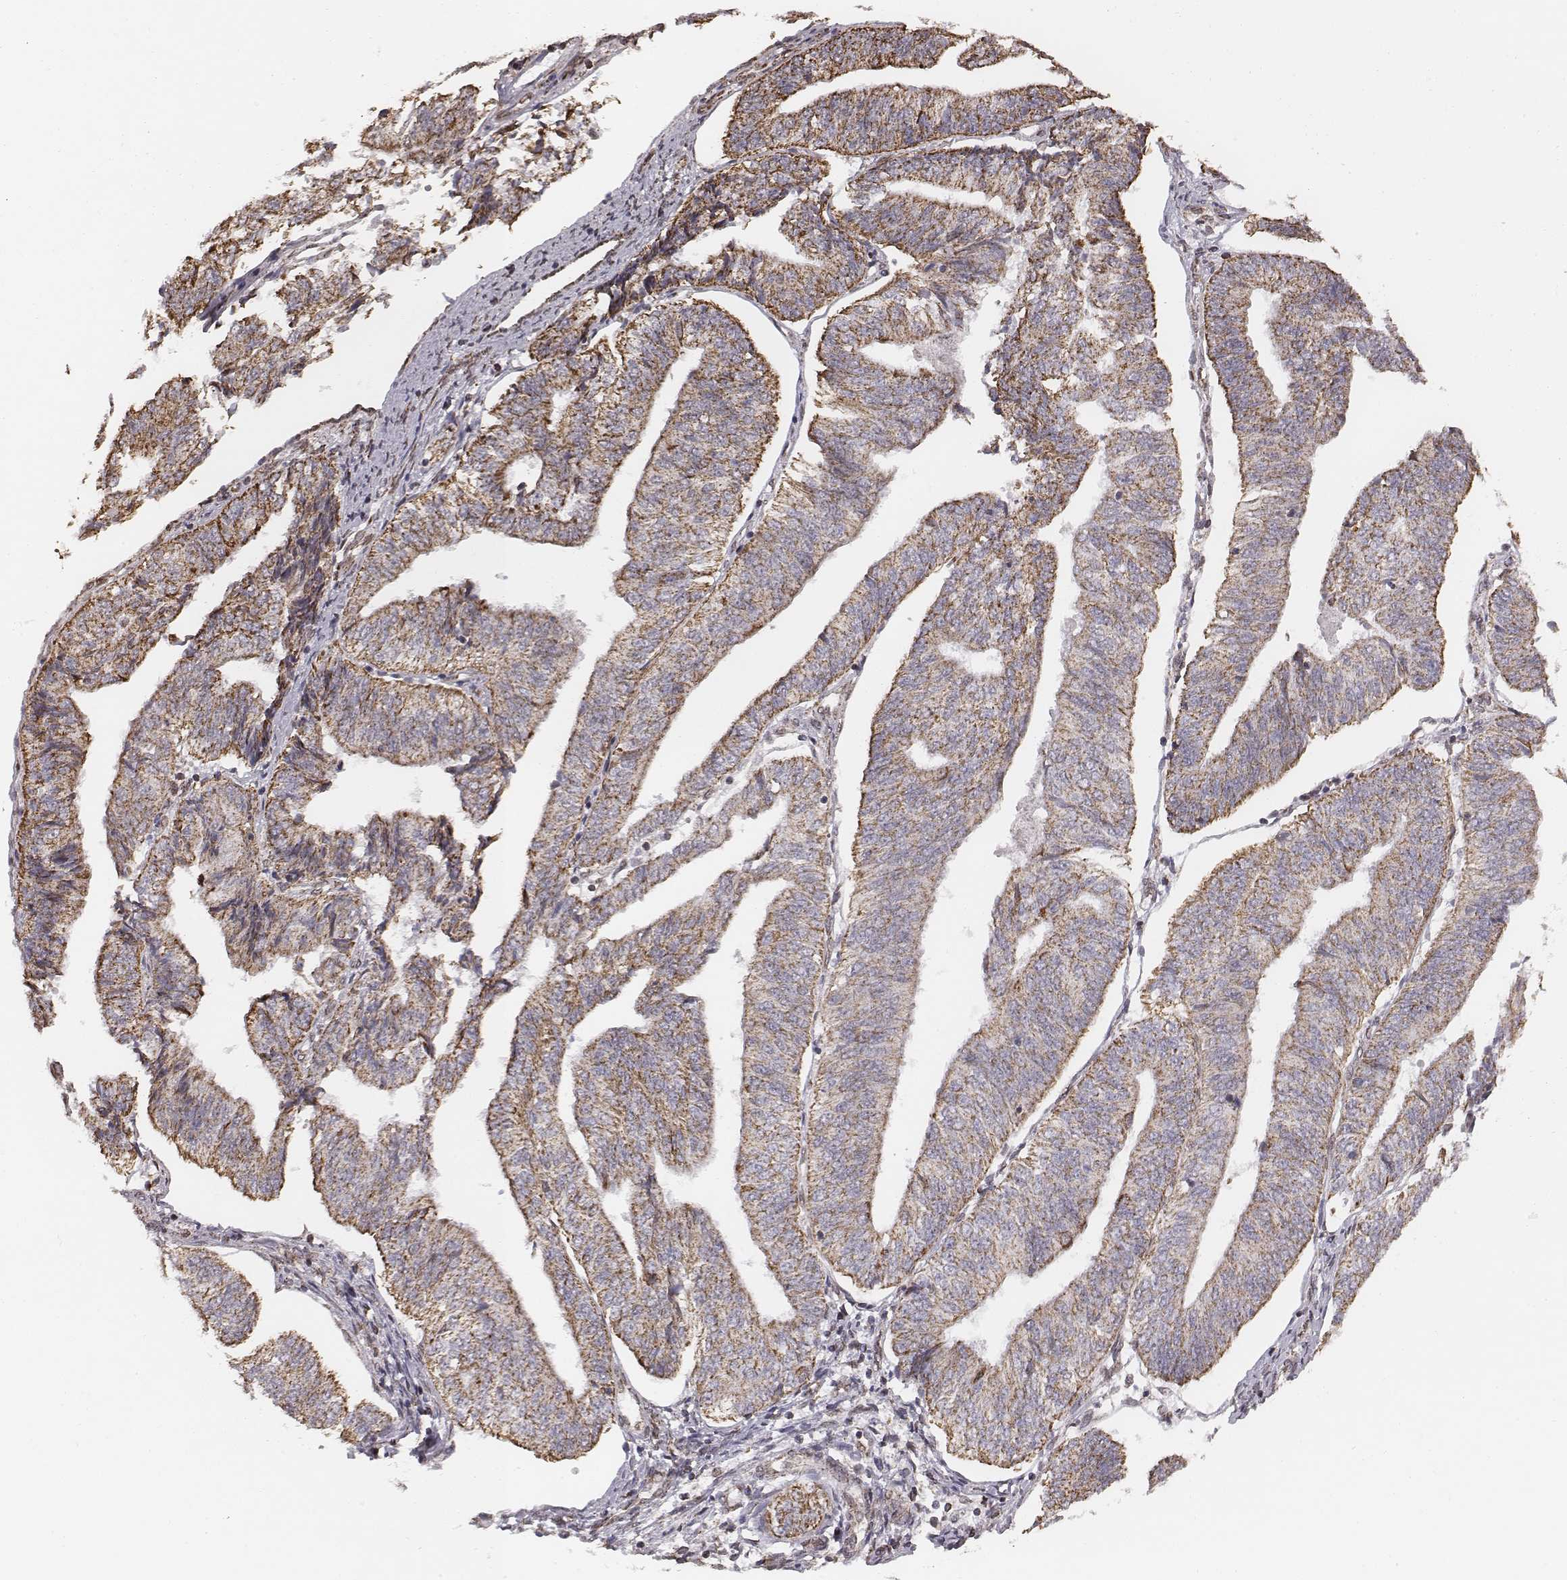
{"staining": {"intensity": "moderate", "quantity": ">75%", "location": "cytoplasmic/membranous"}, "tissue": "endometrial cancer", "cell_type": "Tumor cells", "image_type": "cancer", "snomed": [{"axis": "morphology", "description": "Adenocarcinoma, NOS"}, {"axis": "topography", "description": "Endometrium"}], "caption": "Protein staining of adenocarcinoma (endometrial) tissue displays moderate cytoplasmic/membranous staining in approximately >75% of tumor cells.", "gene": "ACOT2", "patient": {"sex": "female", "age": 58}}